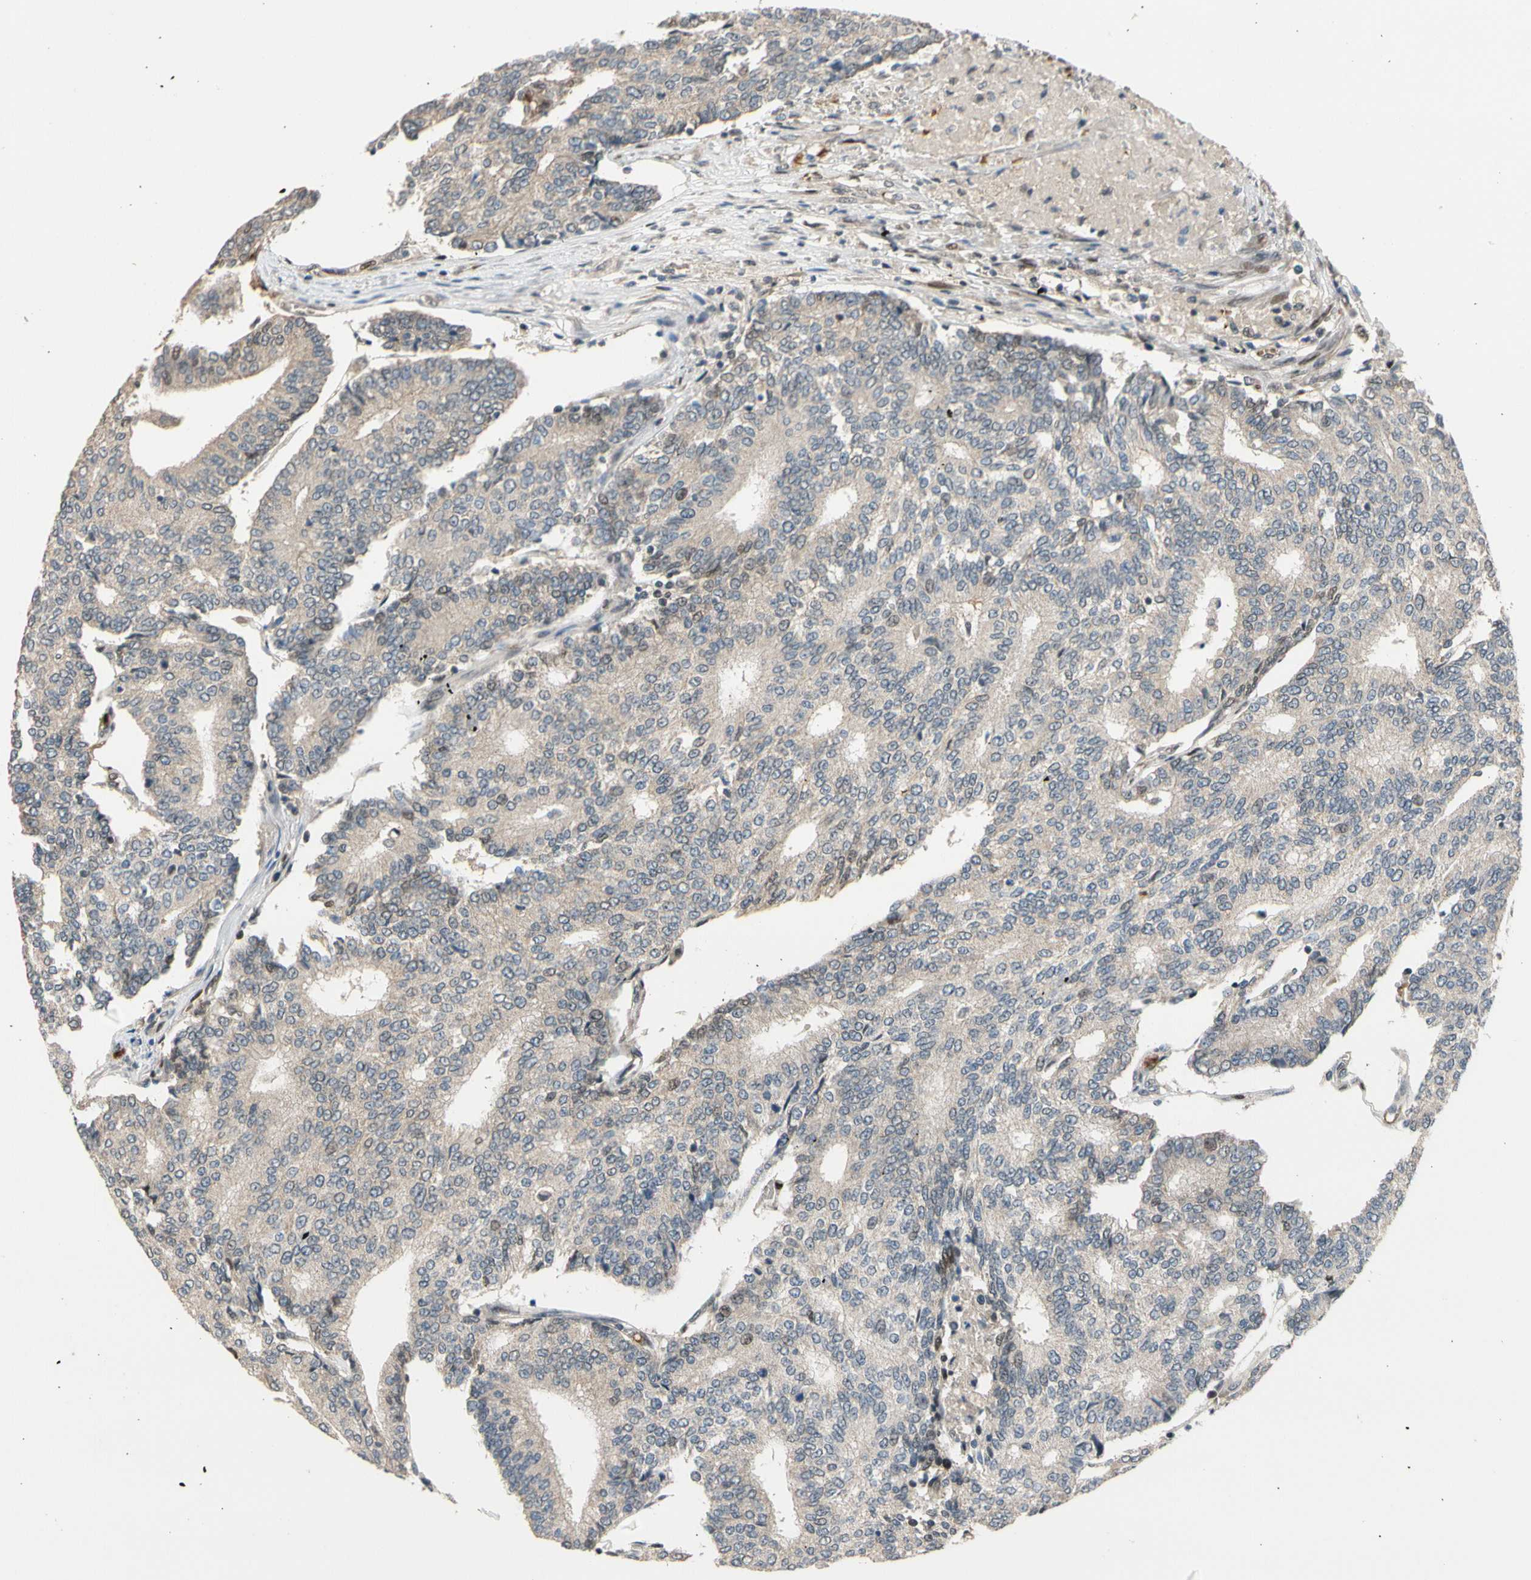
{"staining": {"intensity": "weak", "quantity": "<25%", "location": "cytoplasmic/membranous,nuclear"}, "tissue": "prostate cancer", "cell_type": "Tumor cells", "image_type": "cancer", "snomed": [{"axis": "morphology", "description": "Adenocarcinoma, High grade"}, {"axis": "topography", "description": "Prostate"}], "caption": "Tumor cells show no significant protein positivity in prostate cancer (adenocarcinoma (high-grade)).", "gene": "ZNF184", "patient": {"sex": "male", "age": 55}}